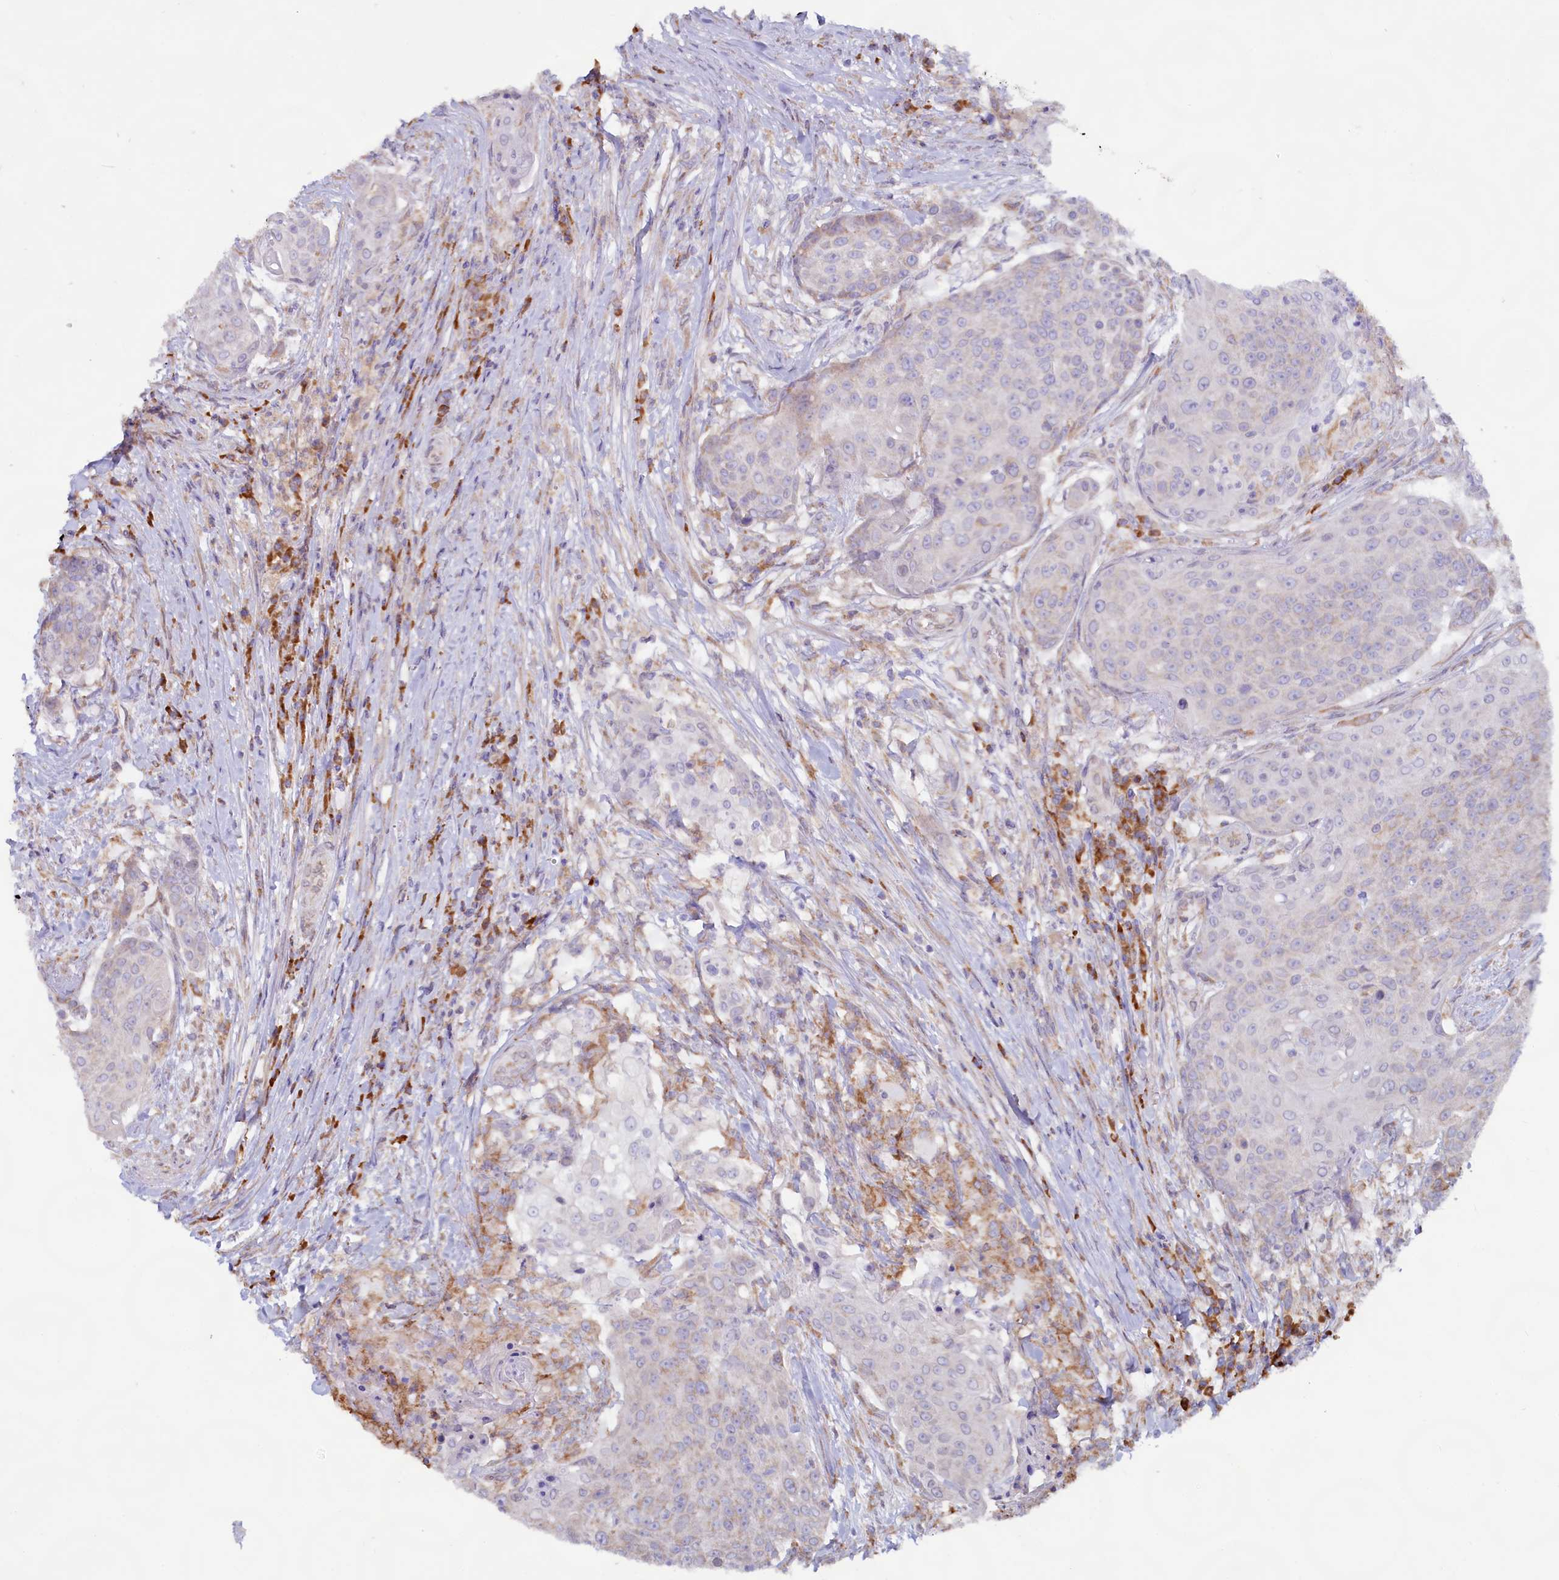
{"staining": {"intensity": "negative", "quantity": "none", "location": "none"}, "tissue": "urothelial cancer", "cell_type": "Tumor cells", "image_type": "cancer", "snomed": [{"axis": "morphology", "description": "Urothelial carcinoma, High grade"}, {"axis": "topography", "description": "Urinary bladder"}], "caption": "The micrograph exhibits no significant positivity in tumor cells of urothelial cancer.", "gene": "TBC1D19", "patient": {"sex": "female", "age": 63}}